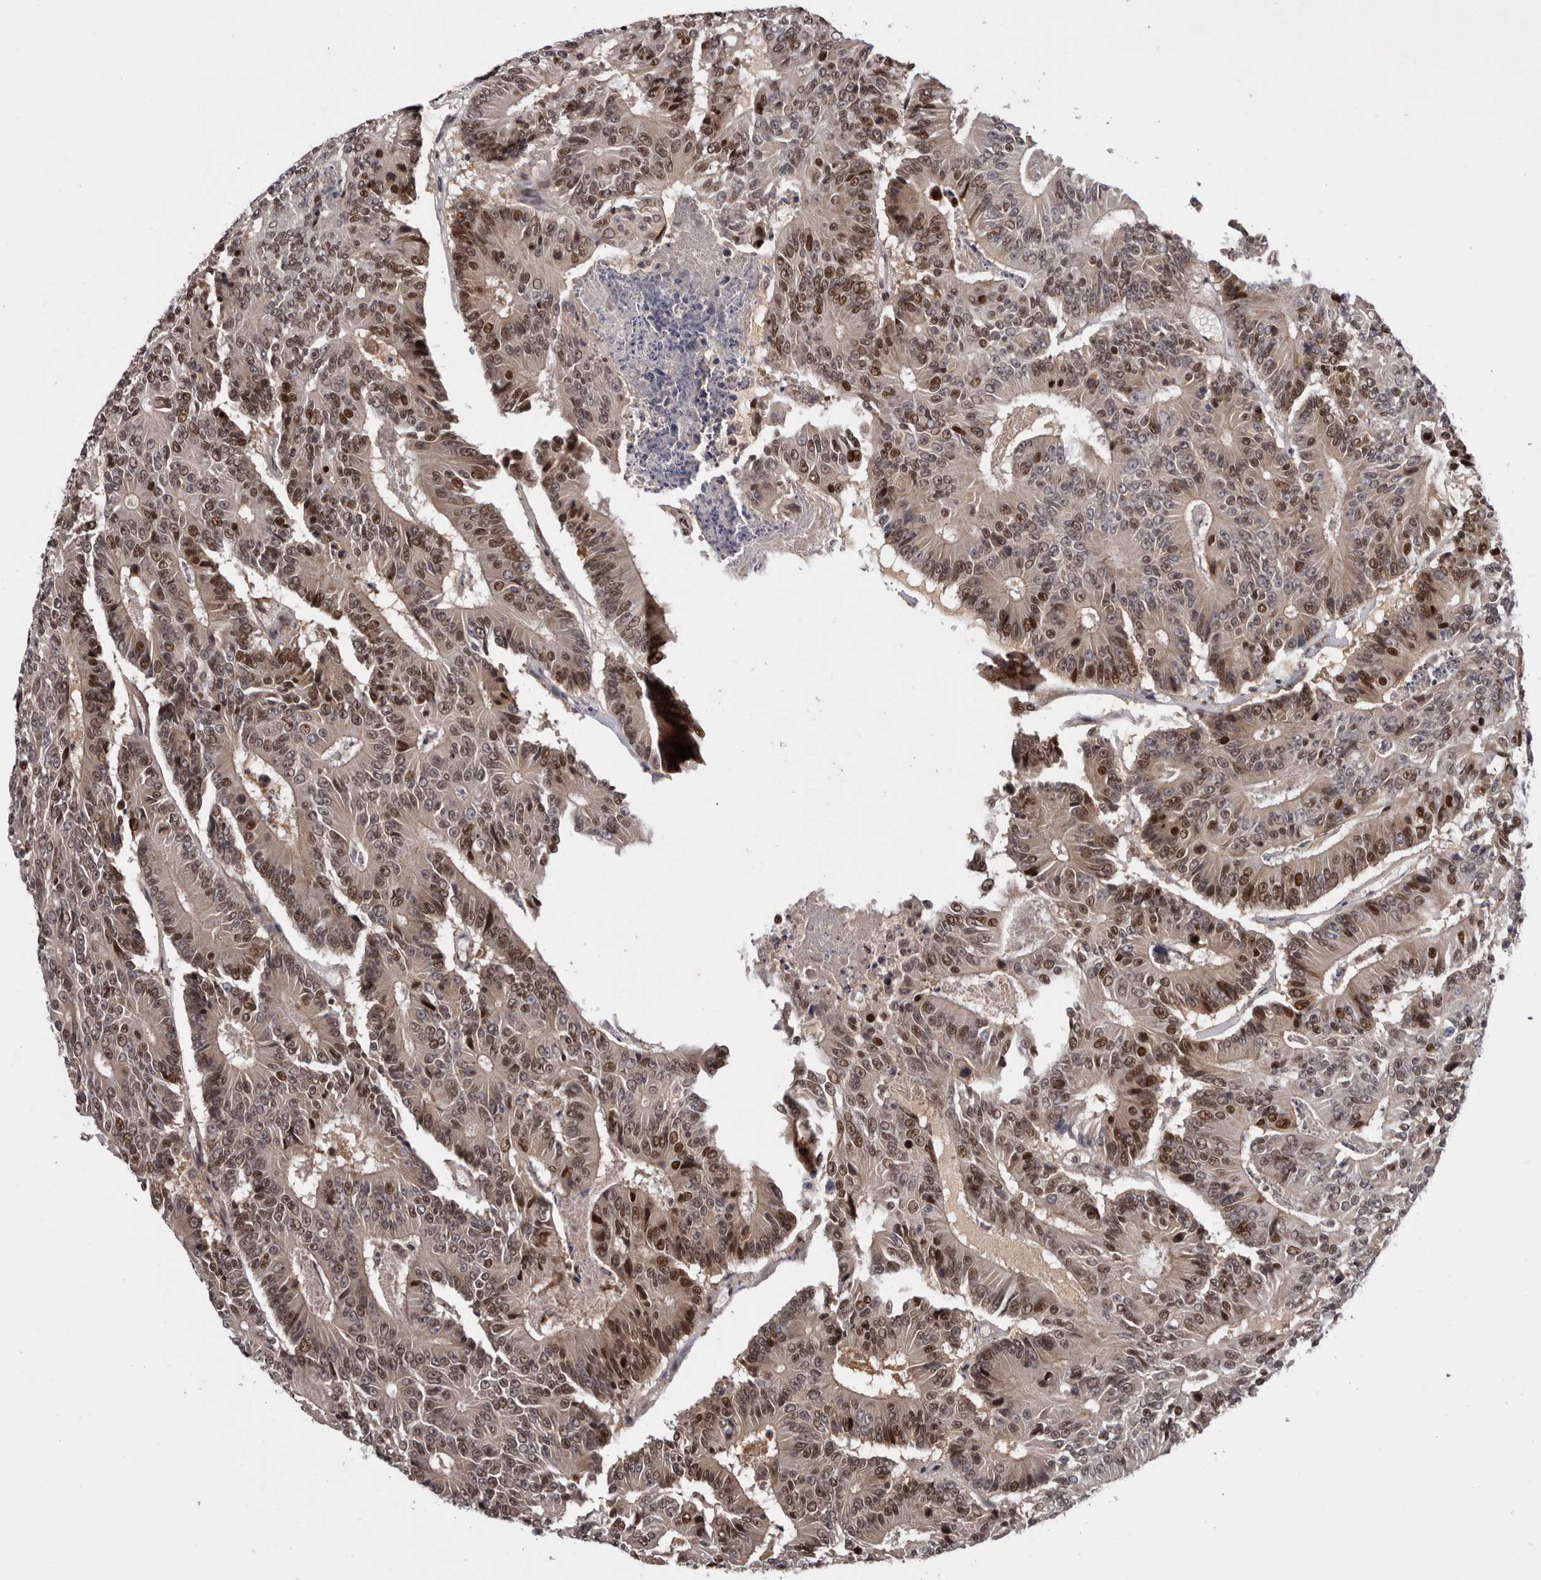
{"staining": {"intensity": "moderate", "quantity": ">75%", "location": "nuclear"}, "tissue": "colorectal cancer", "cell_type": "Tumor cells", "image_type": "cancer", "snomed": [{"axis": "morphology", "description": "Adenocarcinoma, NOS"}, {"axis": "topography", "description": "Colon"}], "caption": "A micrograph showing moderate nuclear staining in approximately >75% of tumor cells in adenocarcinoma (colorectal), as visualized by brown immunohistochemical staining.", "gene": "TBX5", "patient": {"sex": "male", "age": 83}}